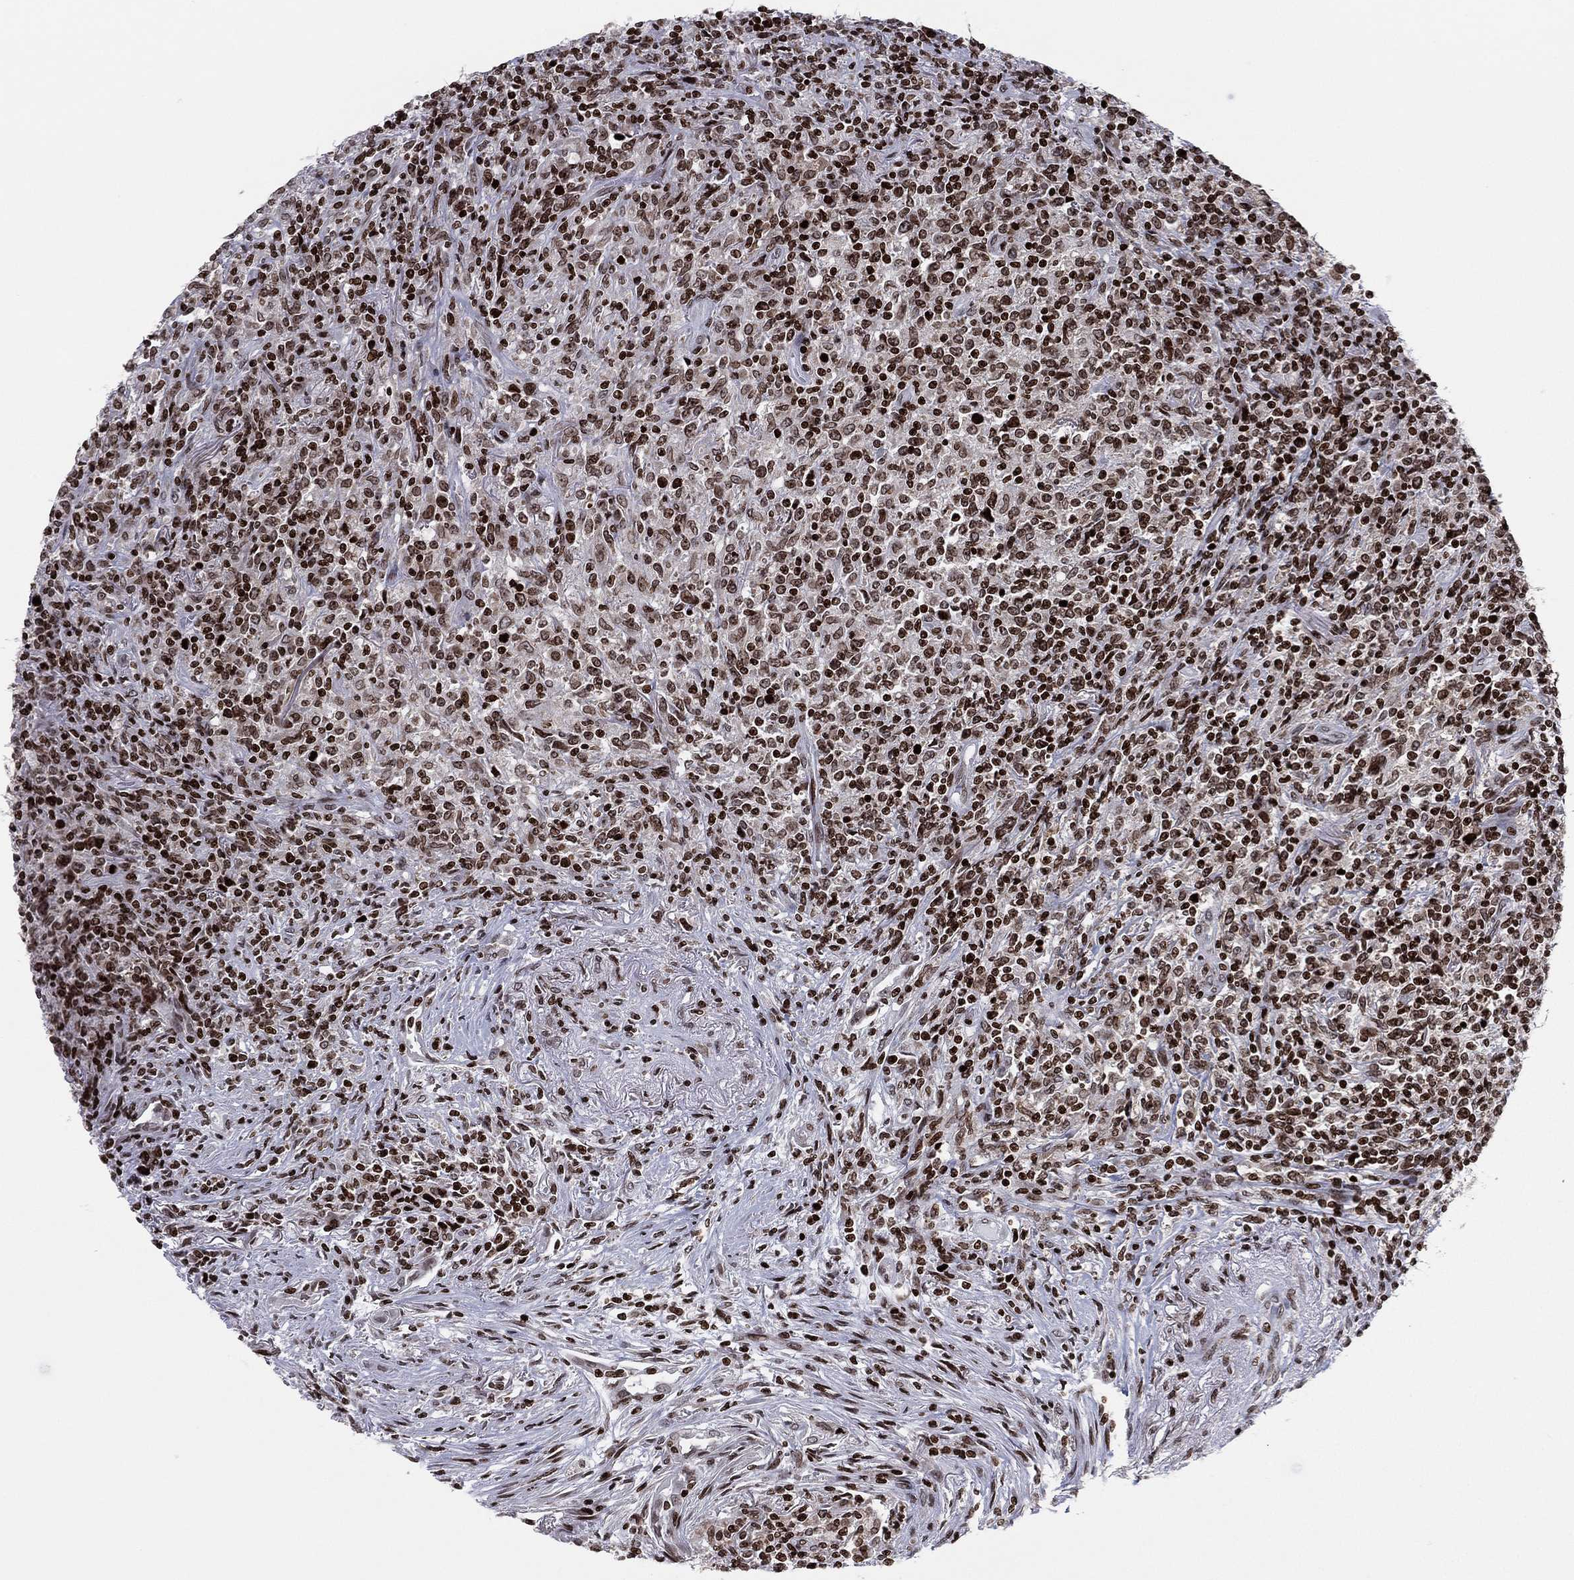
{"staining": {"intensity": "strong", "quantity": ">75%", "location": "nuclear"}, "tissue": "lymphoma", "cell_type": "Tumor cells", "image_type": "cancer", "snomed": [{"axis": "morphology", "description": "Malignant lymphoma, non-Hodgkin's type, High grade"}, {"axis": "topography", "description": "Lung"}], "caption": "Immunohistochemical staining of human high-grade malignant lymphoma, non-Hodgkin's type demonstrates high levels of strong nuclear protein expression in about >75% of tumor cells.", "gene": "MFSD14A", "patient": {"sex": "male", "age": 79}}